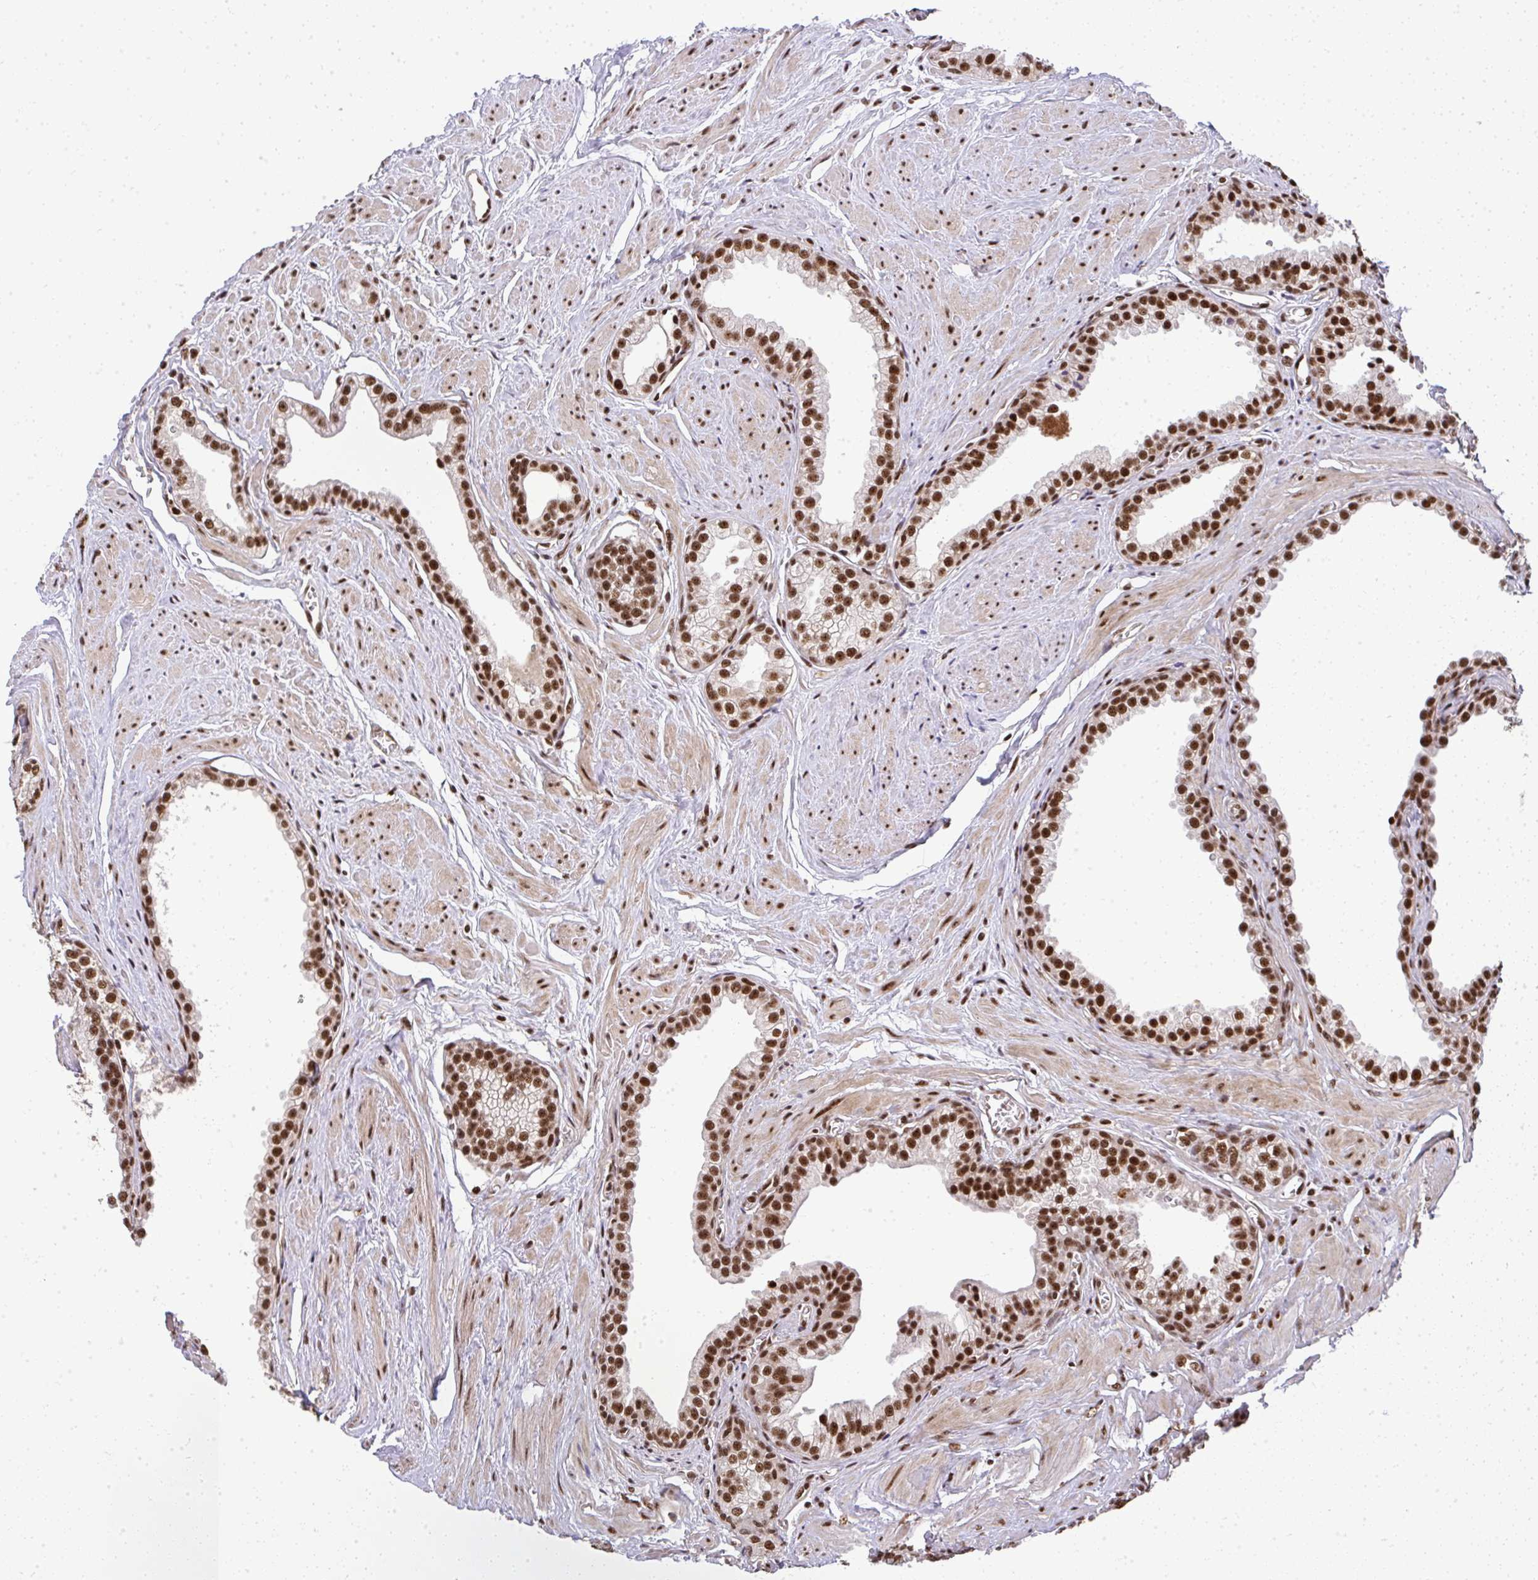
{"staining": {"intensity": "moderate", "quantity": ">75%", "location": "nuclear"}, "tissue": "prostate", "cell_type": "Glandular cells", "image_type": "normal", "snomed": [{"axis": "morphology", "description": "Normal tissue, NOS"}, {"axis": "topography", "description": "Prostate"}, {"axis": "topography", "description": "Peripheral nerve tissue"}], "caption": "Prostate stained with immunohistochemistry (IHC) displays moderate nuclear staining in approximately >75% of glandular cells. Using DAB (brown) and hematoxylin (blue) stains, captured at high magnification using brightfield microscopy.", "gene": "U2AF1L4", "patient": {"sex": "male", "age": 55}}